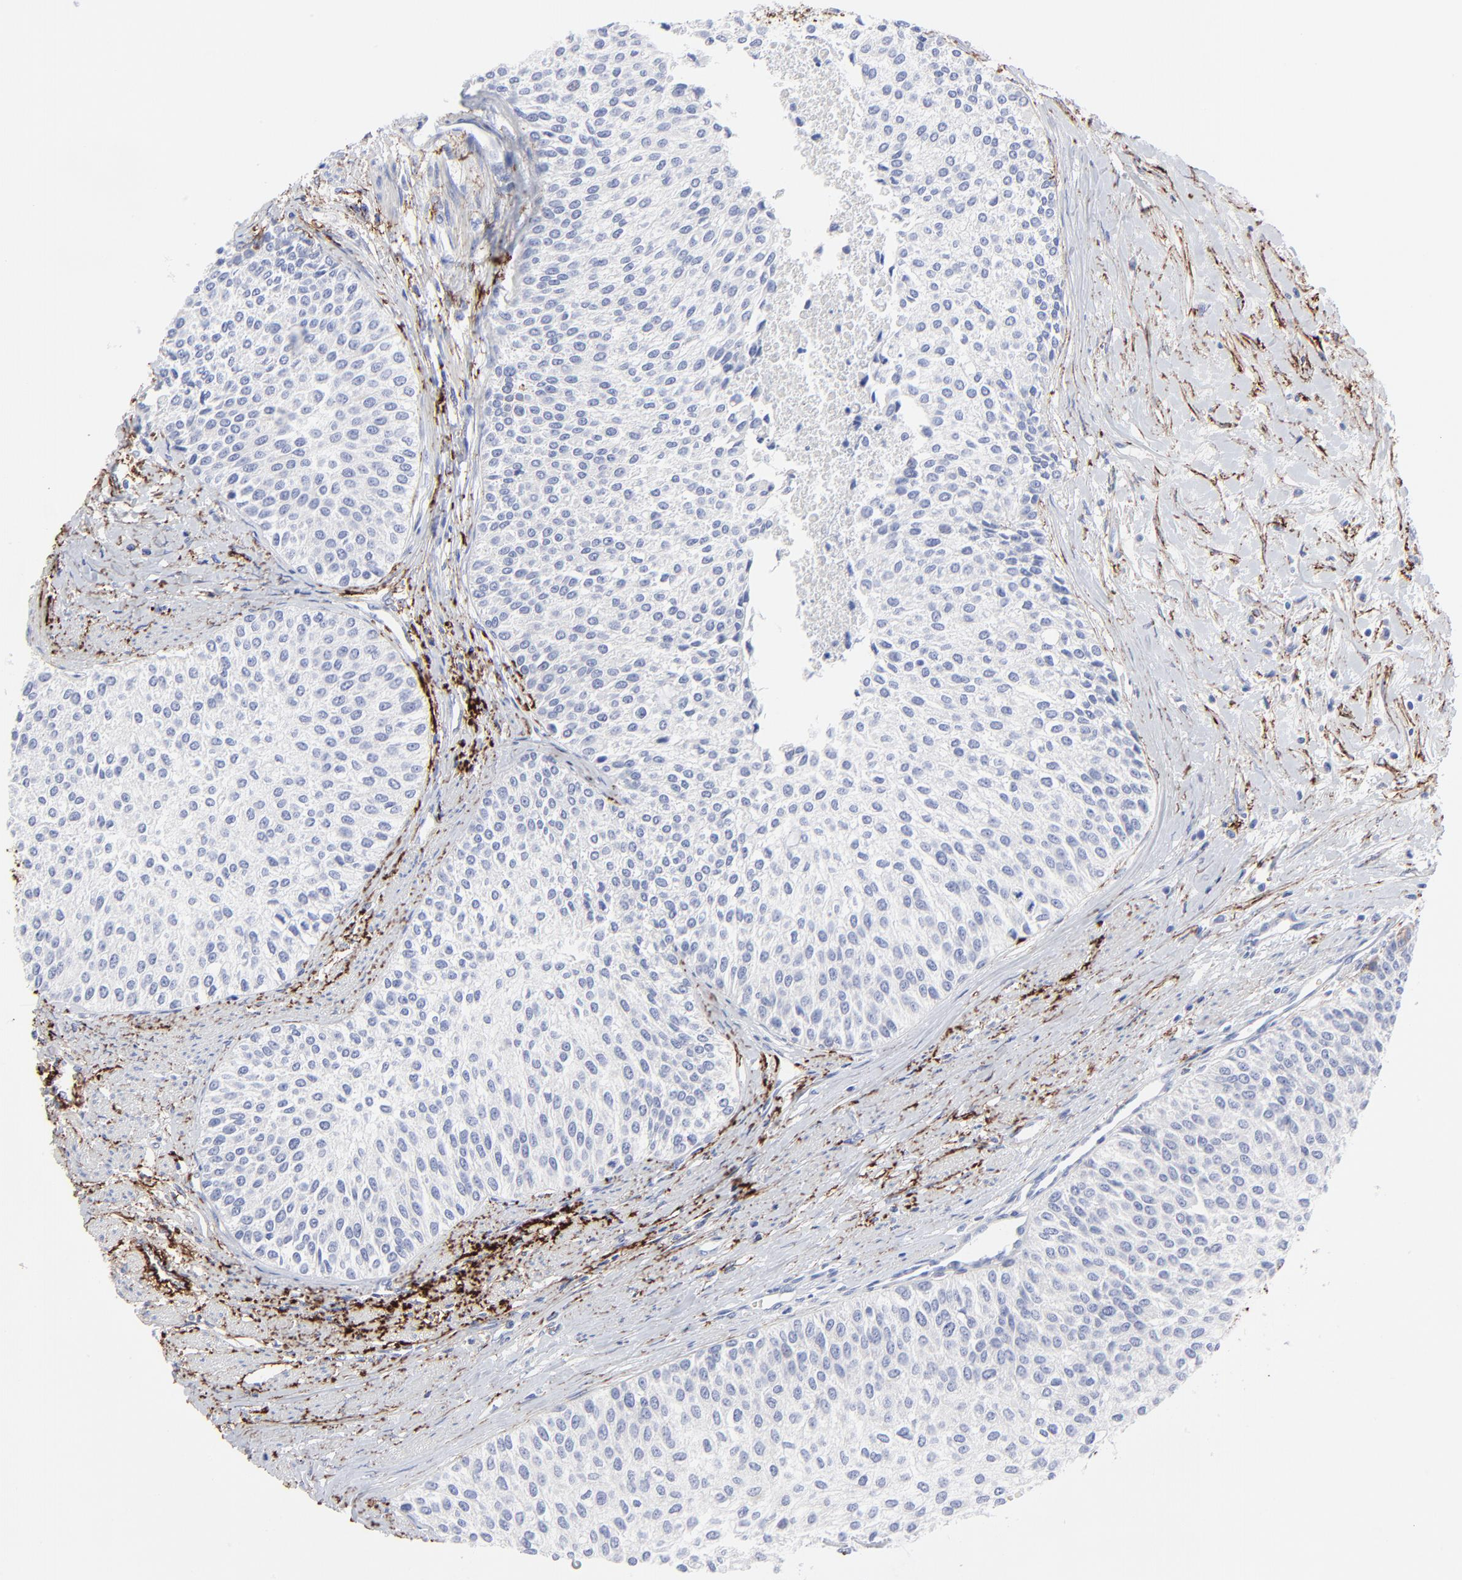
{"staining": {"intensity": "negative", "quantity": "none", "location": "none"}, "tissue": "urothelial cancer", "cell_type": "Tumor cells", "image_type": "cancer", "snomed": [{"axis": "morphology", "description": "Urothelial carcinoma, Low grade"}, {"axis": "topography", "description": "Urinary bladder"}], "caption": "Tumor cells are negative for protein expression in human low-grade urothelial carcinoma.", "gene": "FBLN2", "patient": {"sex": "female", "age": 73}}